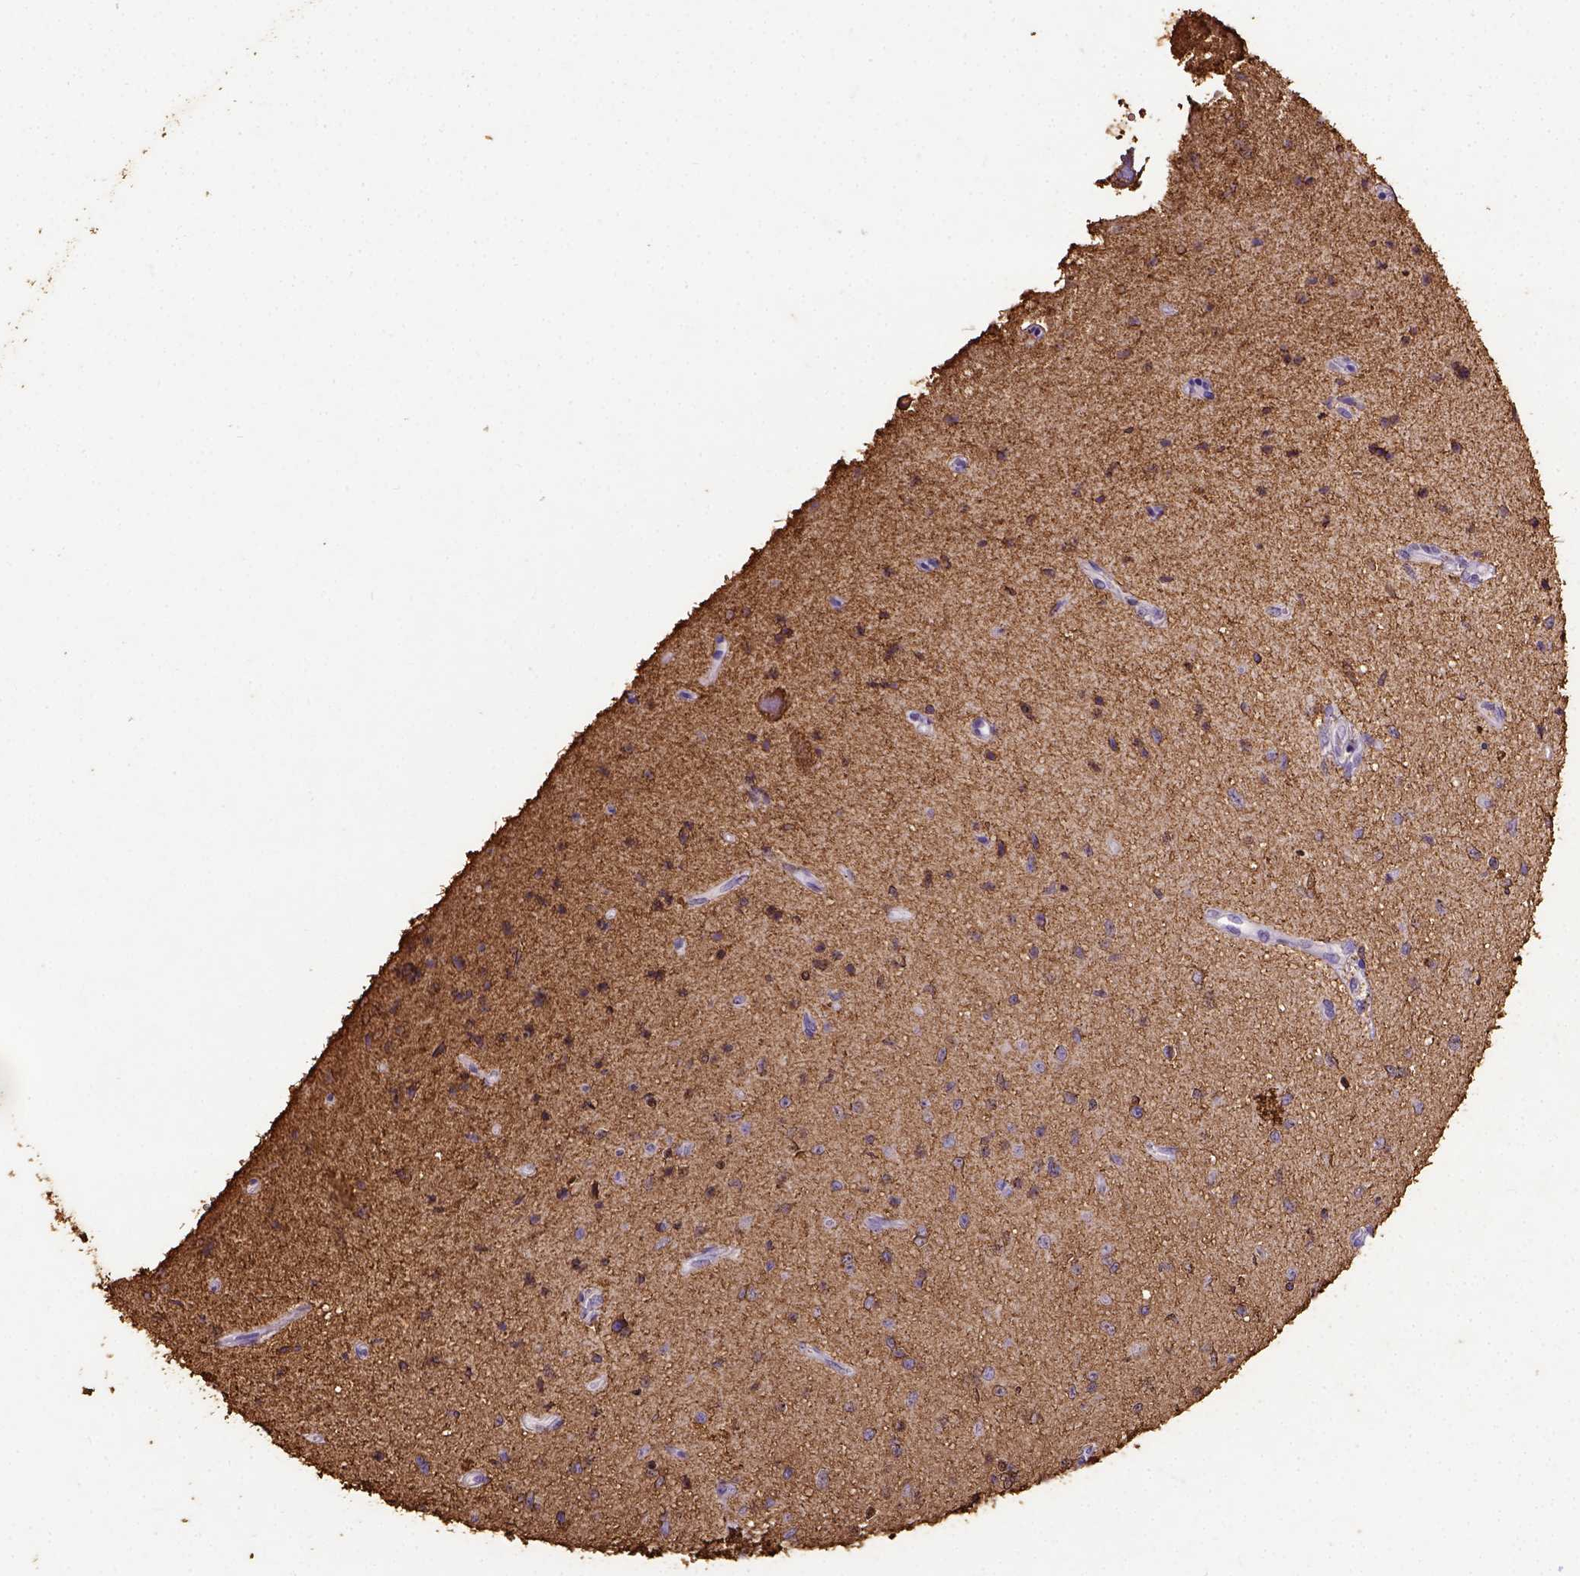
{"staining": {"intensity": "moderate", "quantity": ">75%", "location": "cytoplasmic/membranous"}, "tissue": "glioma", "cell_type": "Tumor cells", "image_type": "cancer", "snomed": [{"axis": "morphology", "description": "Glioma, malignant, Low grade"}, {"axis": "topography", "description": "Cerebellum"}], "caption": "This image reveals immunohistochemistry (IHC) staining of human glioma, with medium moderate cytoplasmic/membranous expression in about >75% of tumor cells.", "gene": "B3GAT1", "patient": {"sex": "female", "age": 14}}